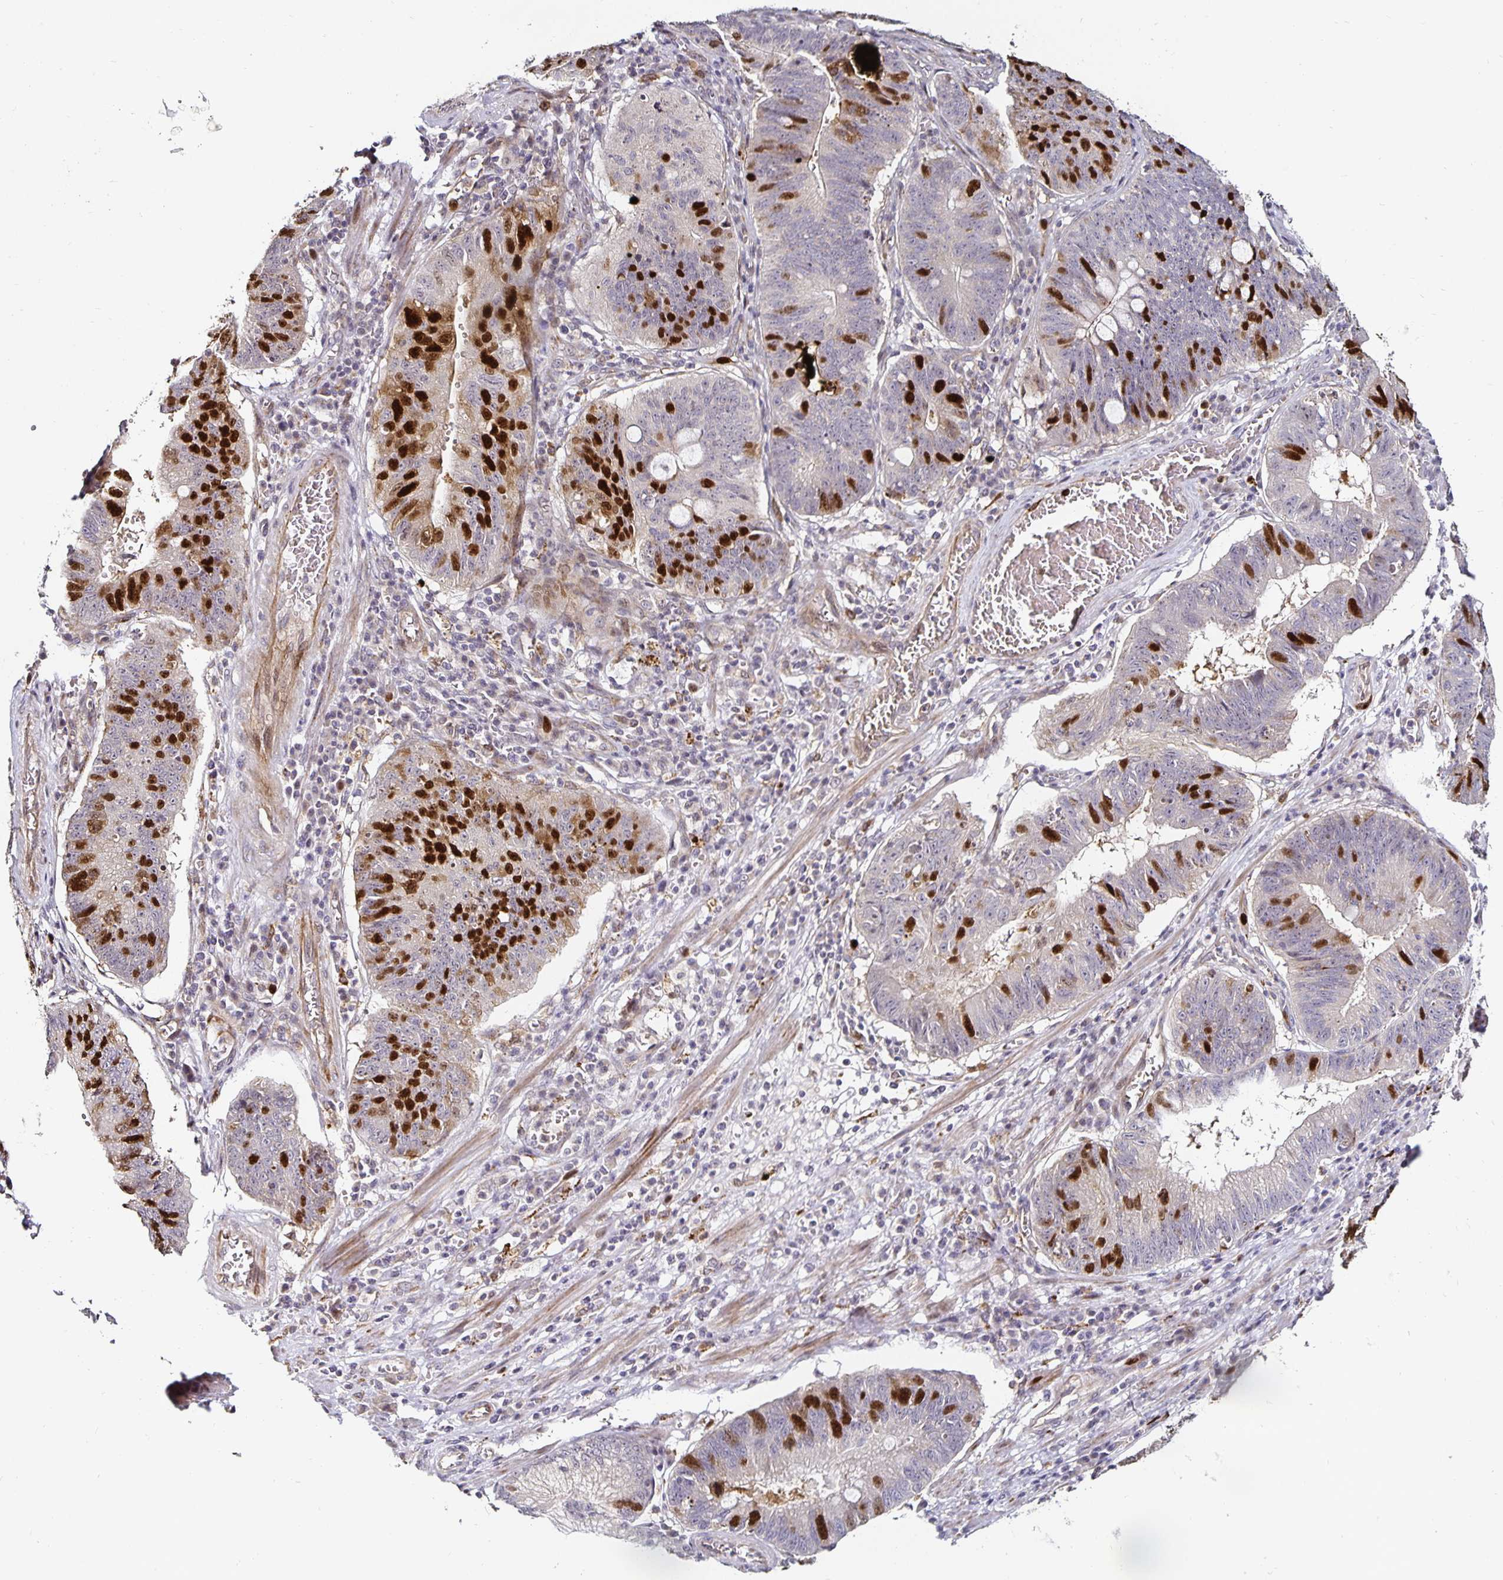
{"staining": {"intensity": "strong", "quantity": "25%-75%", "location": "nuclear"}, "tissue": "stomach cancer", "cell_type": "Tumor cells", "image_type": "cancer", "snomed": [{"axis": "morphology", "description": "Adenocarcinoma, NOS"}, {"axis": "topography", "description": "Stomach"}], "caption": "Immunohistochemistry (IHC) (DAB (3,3'-diaminobenzidine)) staining of adenocarcinoma (stomach) exhibits strong nuclear protein positivity in approximately 25%-75% of tumor cells.", "gene": "ANLN", "patient": {"sex": "male", "age": 59}}